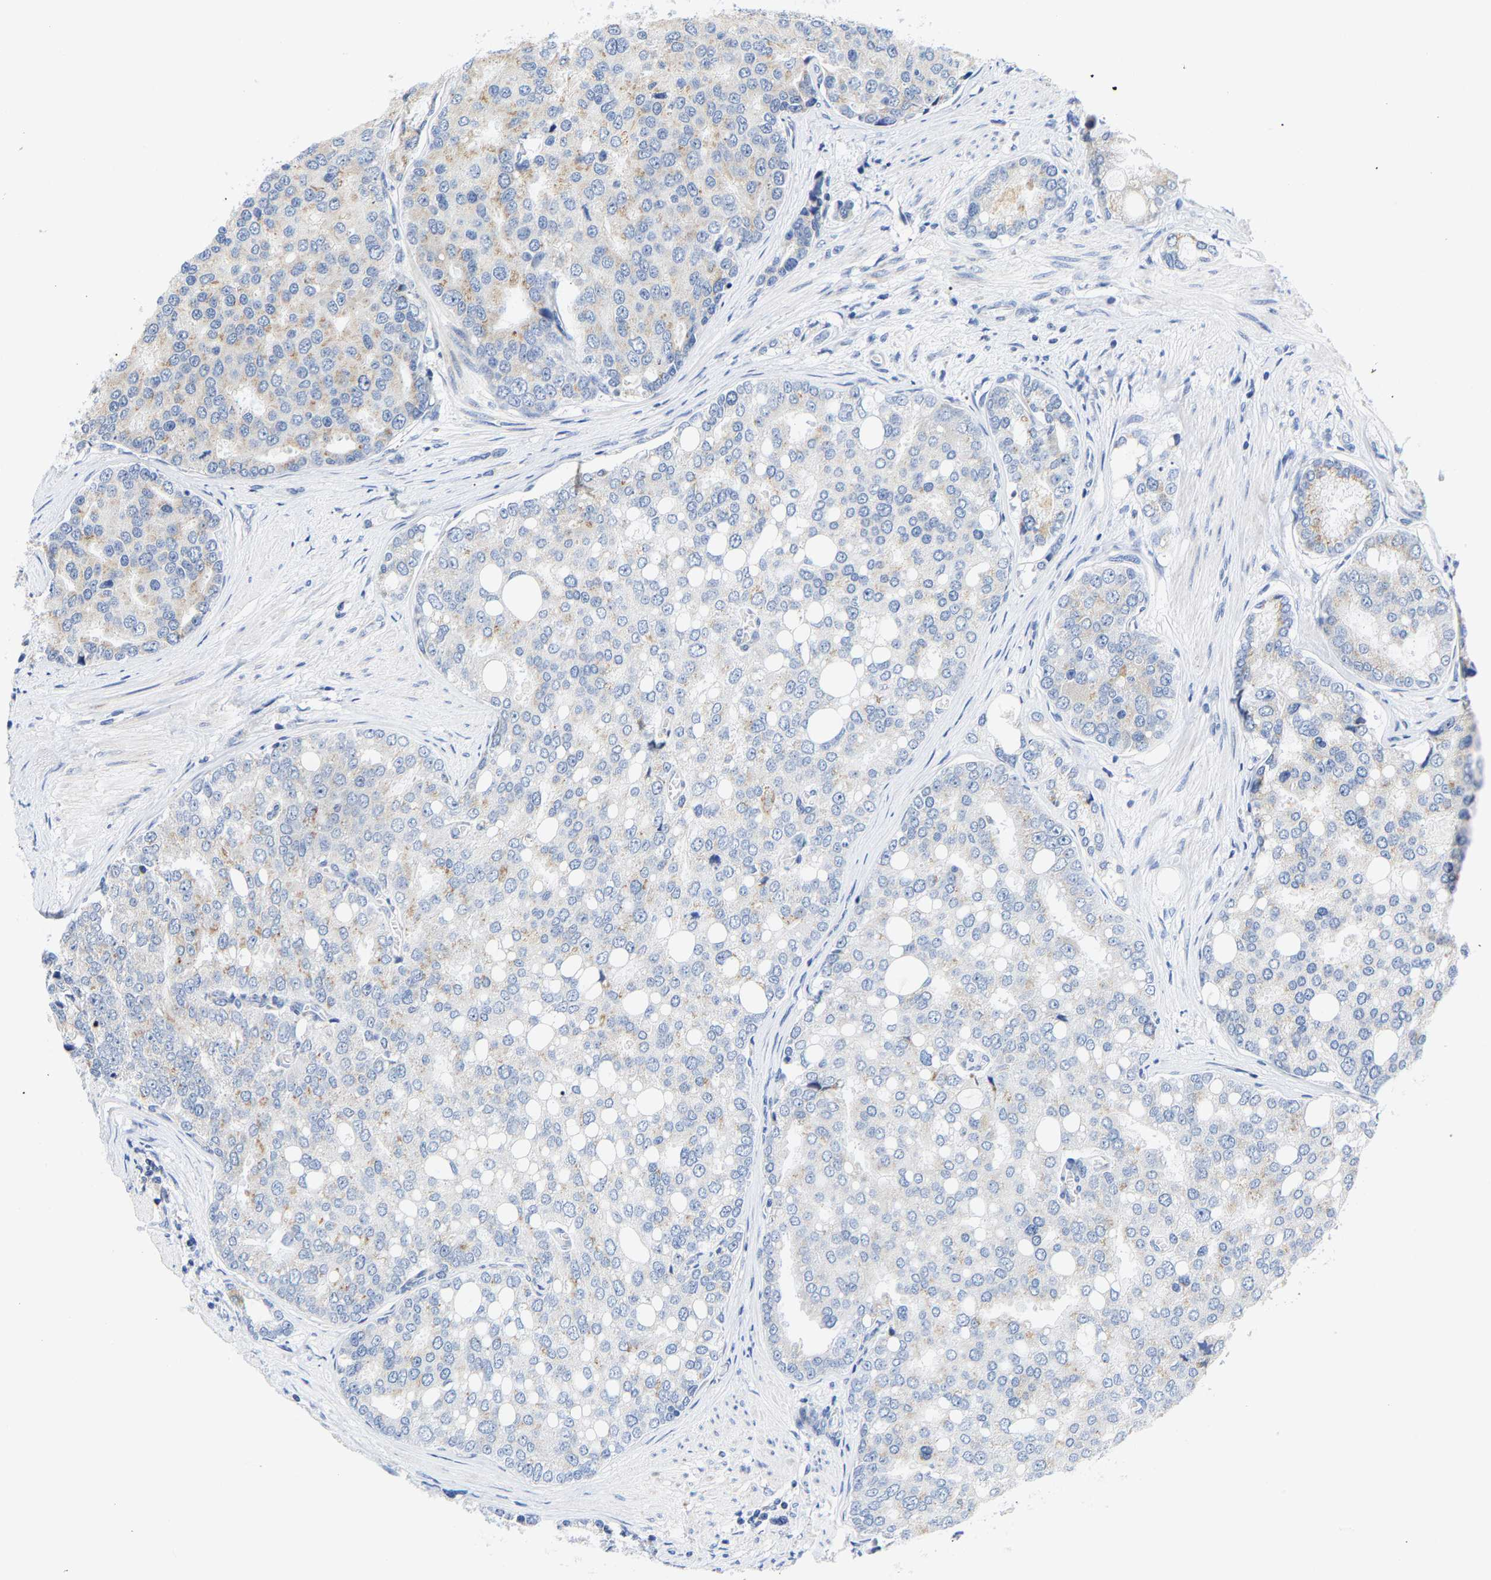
{"staining": {"intensity": "moderate", "quantity": "25%-75%", "location": "cytoplasmic/membranous"}, "tissue": "prostate cancer", "cell_type": "Tumor cells", "image_type": "cancer", "snomed": [{"axis": "morphology", "description": "Adenocarcinoma, High grade"}, {"axis": "topography", "description": "Prostate"}], "caption": "High-power microscopy captured an immunohistochemistry histopathology image of prostate cancer, revealing moderate cytoplasmic/membranous expression in about 25%-75% of tumor cells.", "gene": "PCNT", "patient": {"sex": "male", "age": 50}}